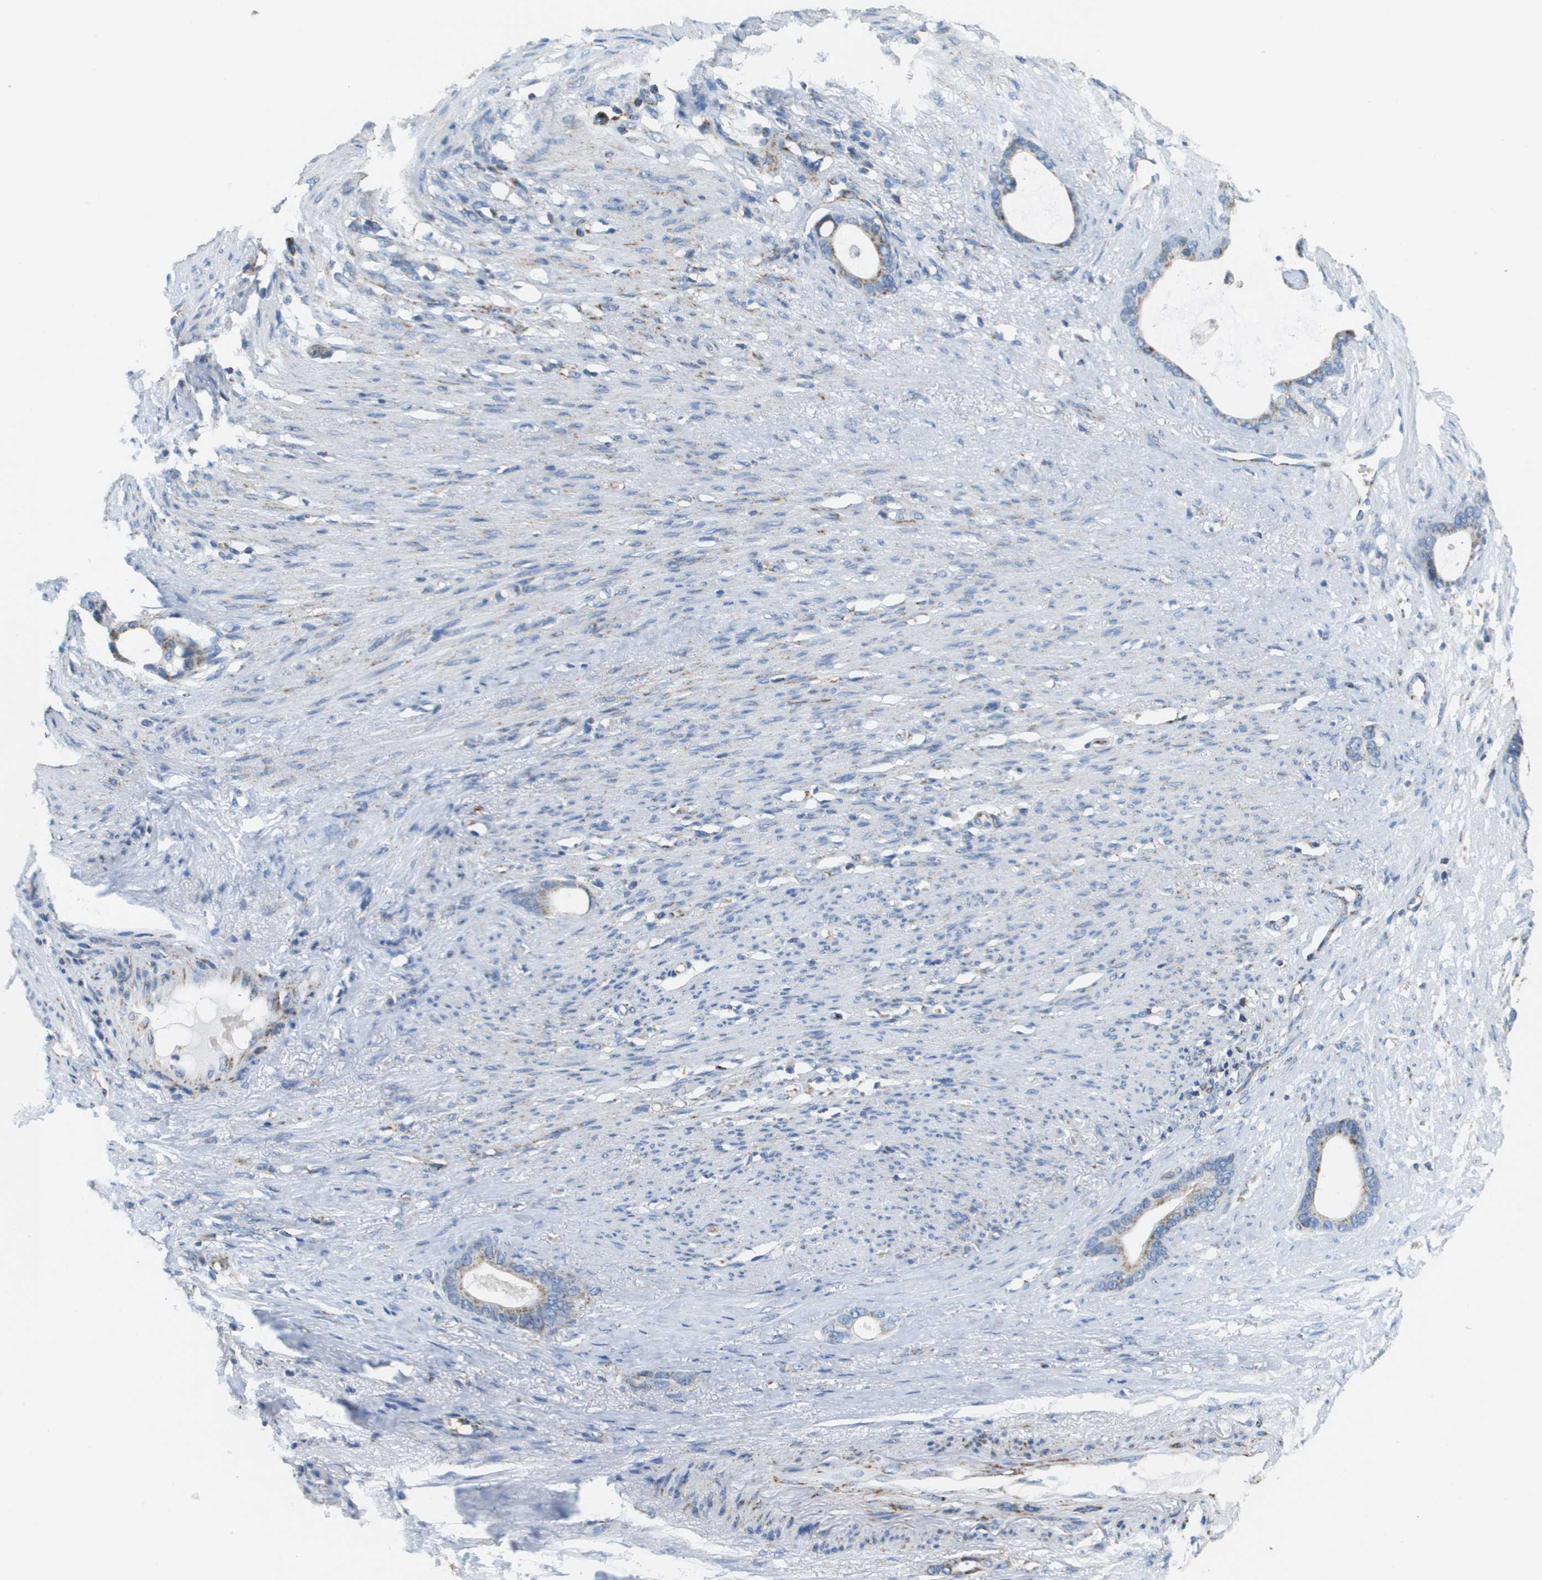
{"staining": {"intensity": "weak", "quantity": ">75%", "location": "cytoplasmic/membranous"}, "tissue": "stomach cancer", "cell_type": "Tumor cells", "image_type": "cancer", "snomed": [{"axis": "morphology", "description": "Adenocarcinoma, NOS"}, {"axis": "topography", "description": "Stomach"}], "caption": "Weak cytoplasmic/membranous protein expression is identified in approximately >75% of tumor cells in adenocarcinoma (stomach).", "gene": "ATP5F1B", "patient": {"sex": "female", "age": 75}}